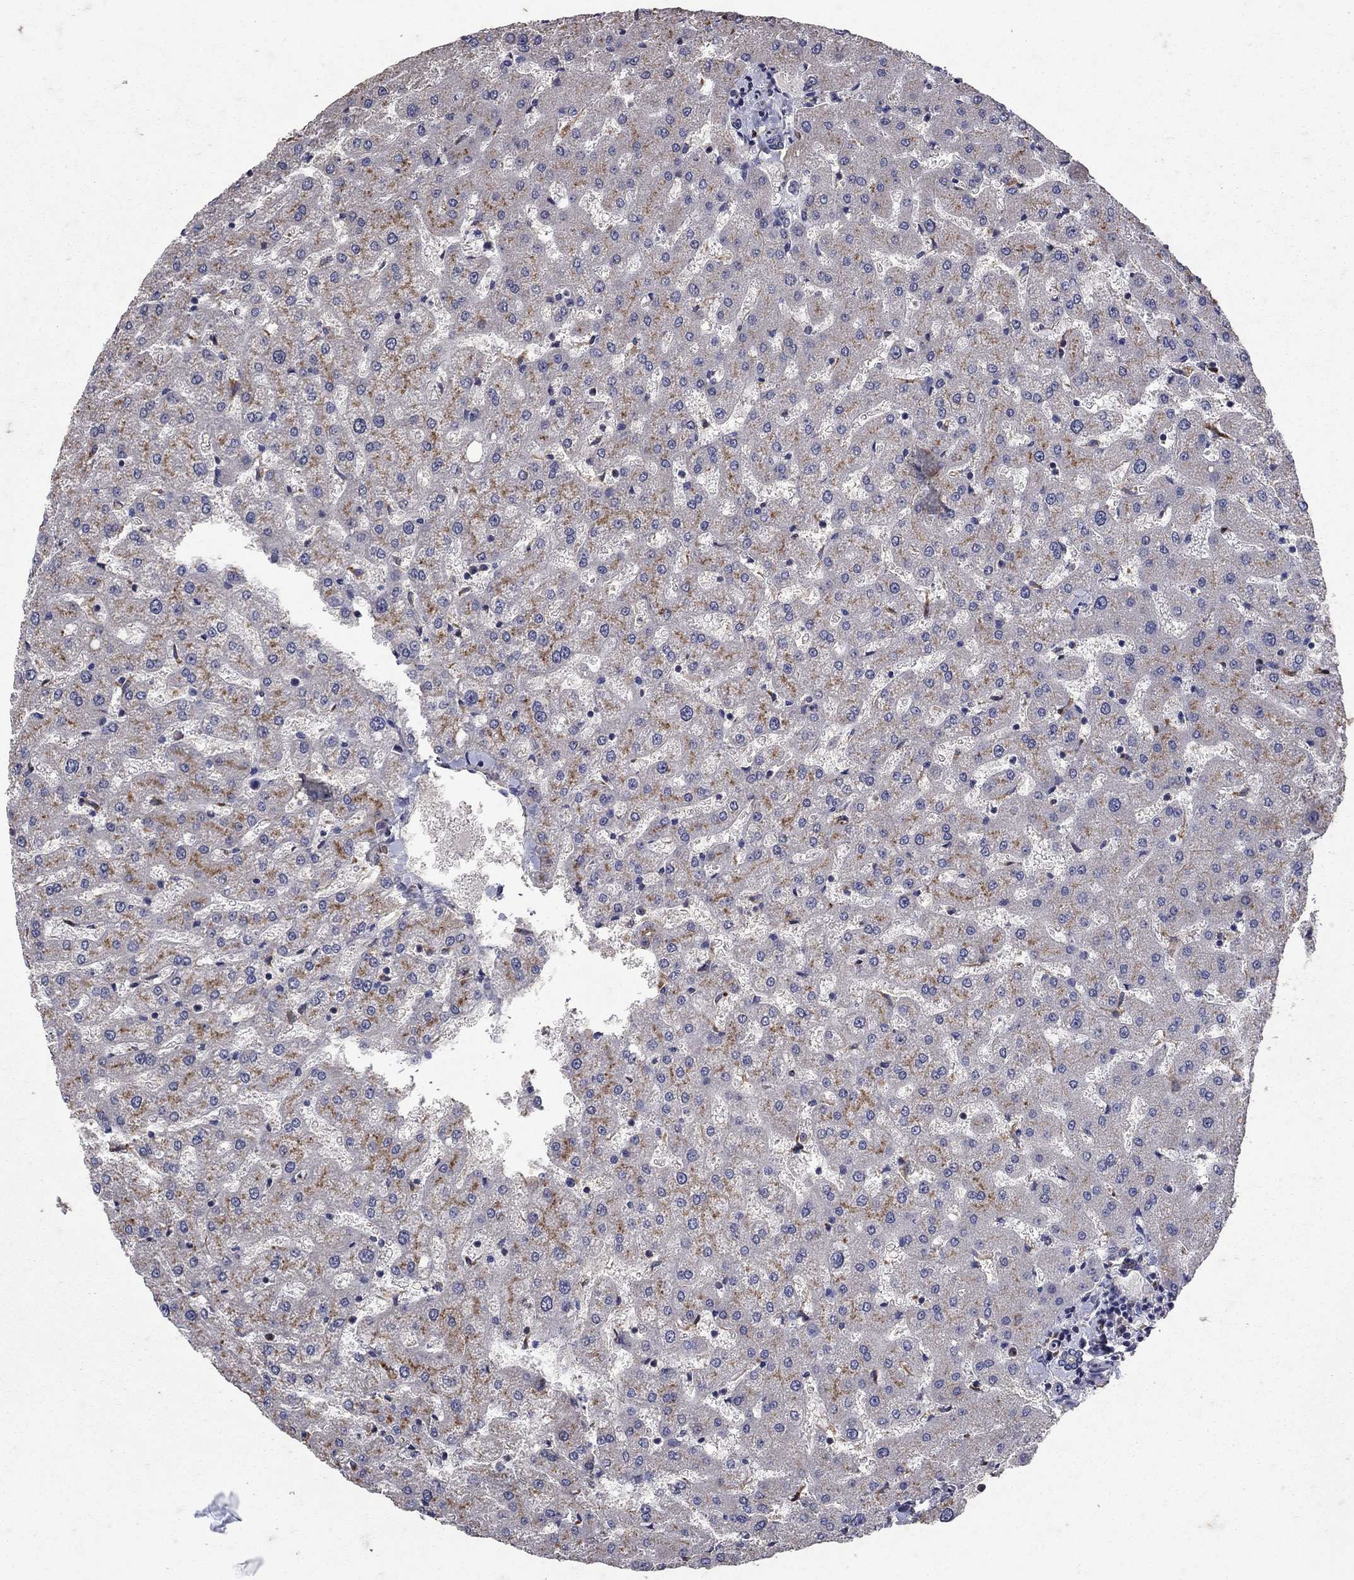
{"staining": {"intensity": "negative", "quantity": "none", "location": "none"}, "tissue": "liver", "cell_type": "Cholangiocytes", "image_type": "normal", "snomed": [{"axis": "morphology", "description": "Normal tissue, NOS"}, {"axis": "topography", "description": "Liver"}], "caption": "An IHC micrograph of benign liver is shown. There is no staining in cholangiocytes of liver.", "gene": "NPC2", "patient": {"sex": "female", "age": 50}}